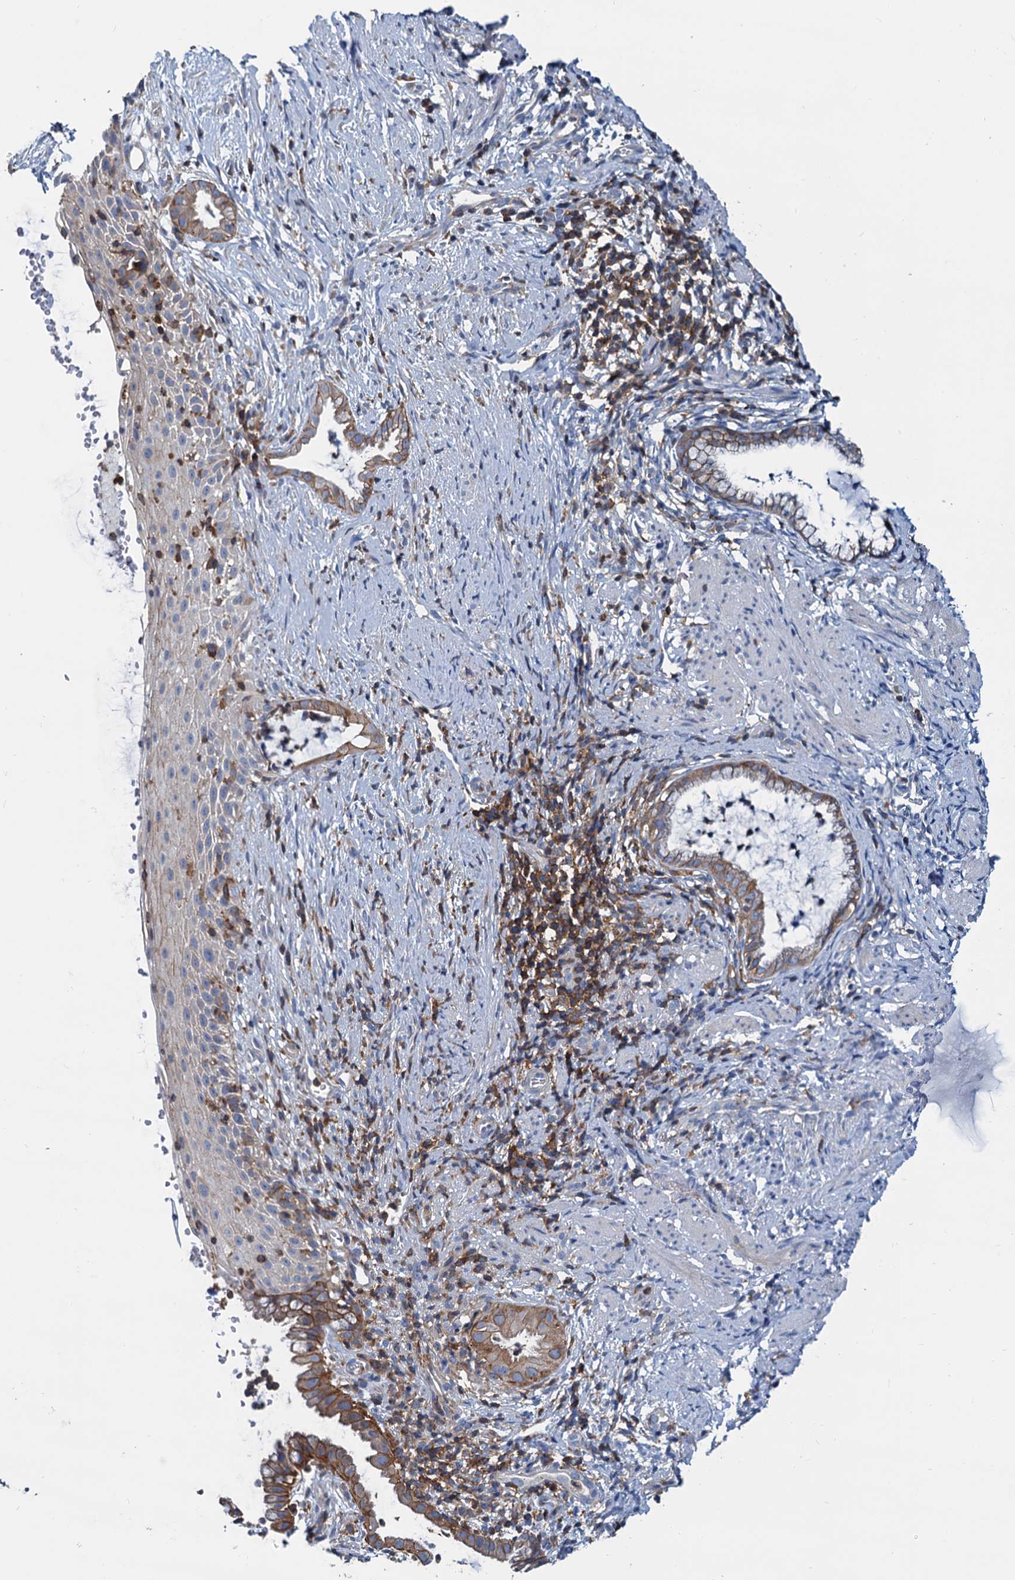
{"staining": {"intensity": "moderate", "quantity": "<25%", "location": "cytoplasmic/membranous"}, "tissue": "cervix", "cell_type": "Glandular cells", "image_type": "normal", "snomed": [{"axis": "morphology", "description": "Normal tissue, NOS"}, {"axis": "topography", "description": "Cervix"}], "caption": "Moderate cytoplasmic/membranous staining is identified in approximately <25% of glandular cells in unremarkable cervix. The protein is shown in brown color, while the nuclei are stained blue.", "gene": "LRCH4", "patient": {"sex": "female", "age": 36}}